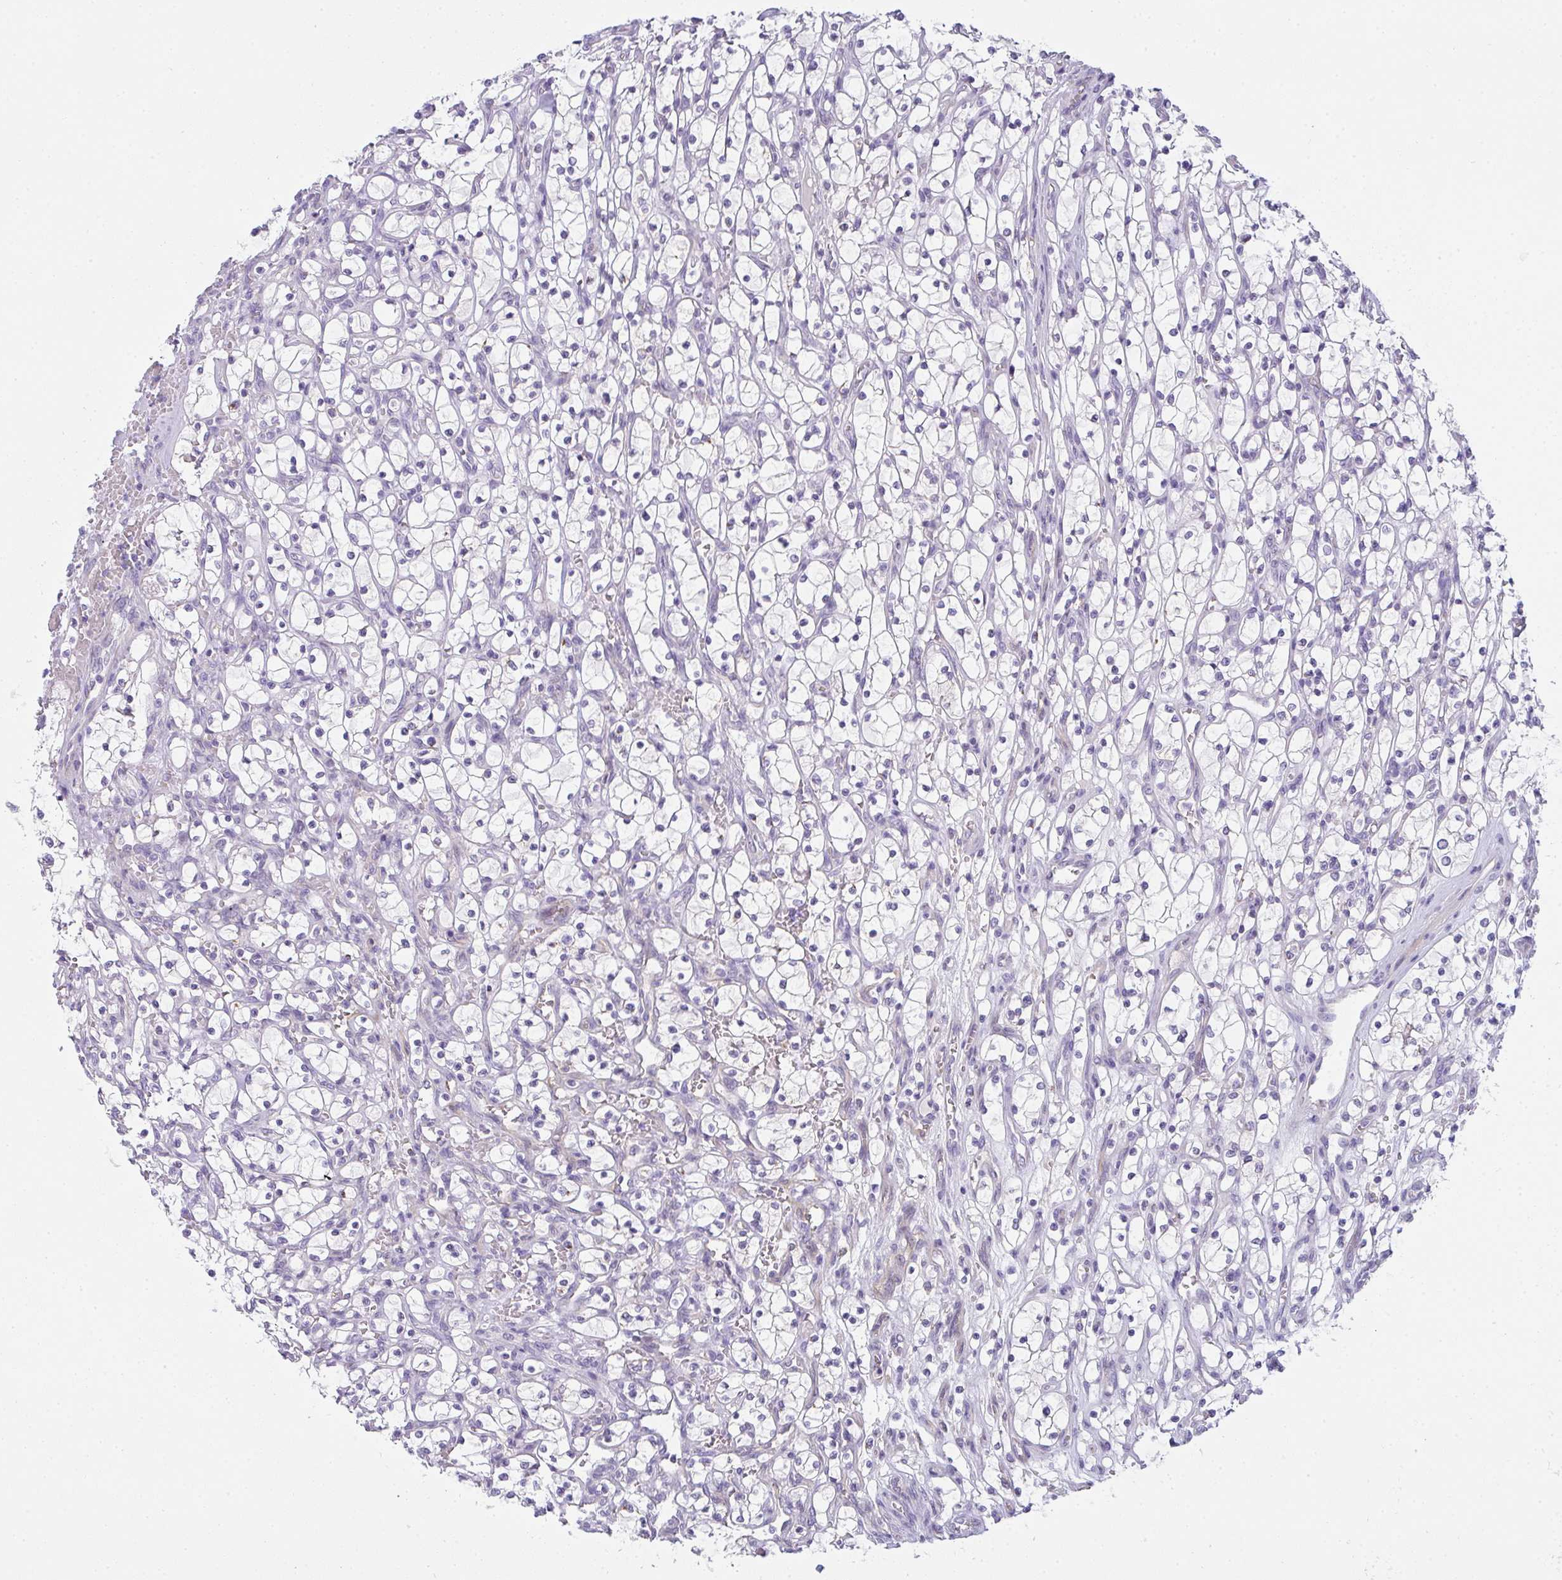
{"staining": {"intensity": "negative", "quantity": "none", "location": "none"}, "tissue": "renal cancer", "cell_type": "Tumor cells", "image_type": "cancer", "snomed": [{"axis": "morphology", "description": "Adenocarcinoma, NOS"}, {"axis": "topography", "description": "Kidney"}], "caption": "A photomicrograph of human renal adenocarcinoma is negative for staining in tumor cells. (Stains: DAB immunohistochemistry with hematoxylin counter stain, Microscopy: brightfield microscopy at high magnification).", "gene": "COX7B", "patient": {"sex": "female", "age": 69}}